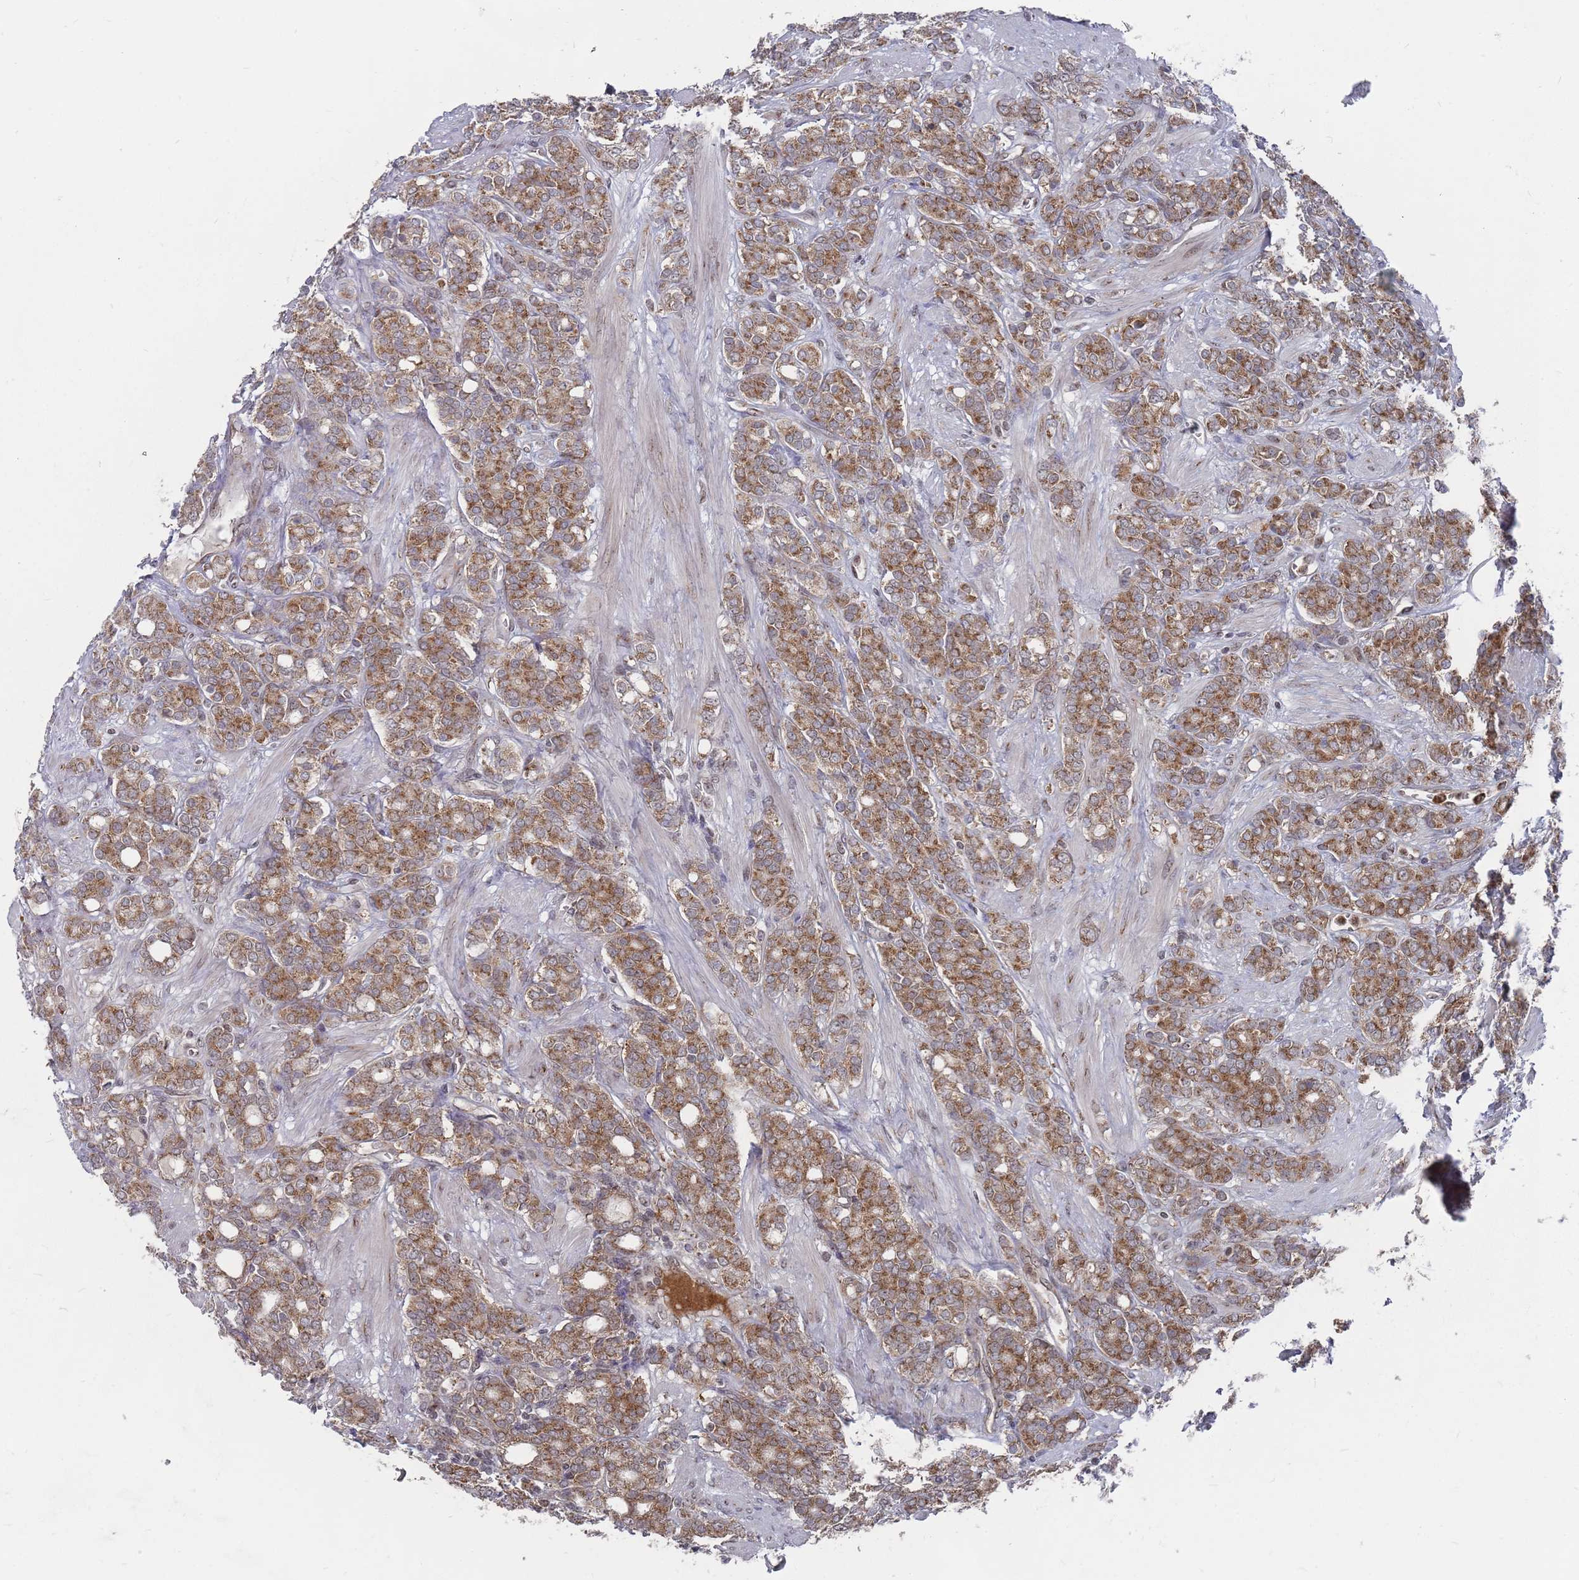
{"staining": {"intensity": "moderate", "quantity": ">75%", "location": "cytoplasmic/membranous"}, "tissue": "prostate cancer", "cell_type": "Tumor cells", "image_type": "cancer", "snomed": [{"axis": "morphology", "description": "Adenocarcinoma, High grade"}, {"axis": "topography", "description": "Prostate"}], "caption": "Human prostate cancer (high-grade adenocarcinoma) stained with a protein marker reveals moderate staining in tumor cells.", "gene": "FMO4", "patient": {"sex": "male", "age": 62}}